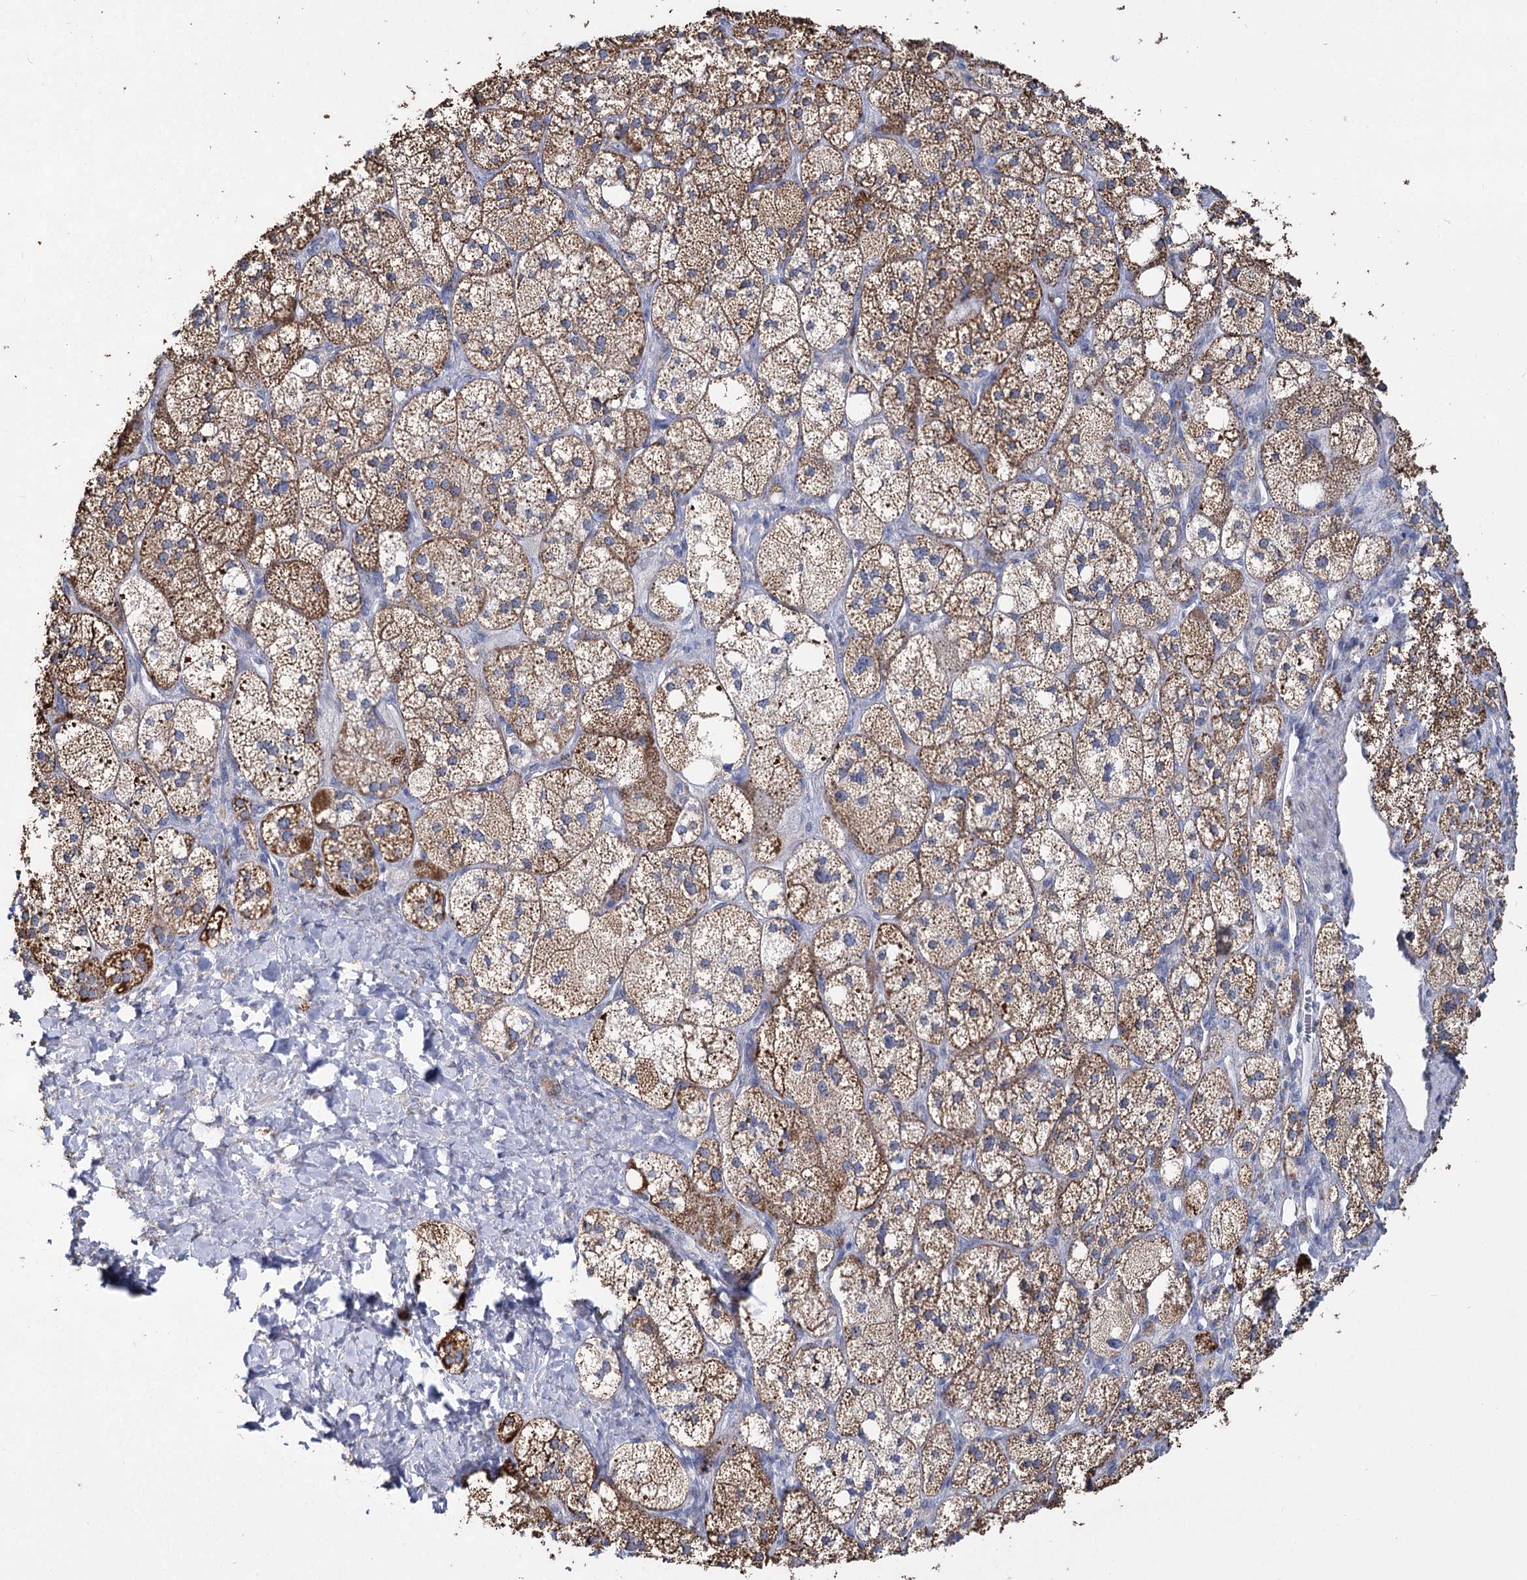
{"staining": {"intensity": "strong", "quantity": ">75%", "location": "cytoplasmic/membranous"}, "tissue": "adrenal gland", "cell_type": "Glandular cells", "image_type": "normal", "snomed": [{"axis": "morphology", "description": "Normal tissue, NOS"}, {"axis": "topography", "description": "Adrenal gland"}], "caption": "The micrograph exhibits staining of normal adrenal gland, revealing strong cytoplasmic/membranous protein expression (brown color) within glandular cells.", "gene": "CCDC73", "patient": {"sex": "male", "age": 61}}